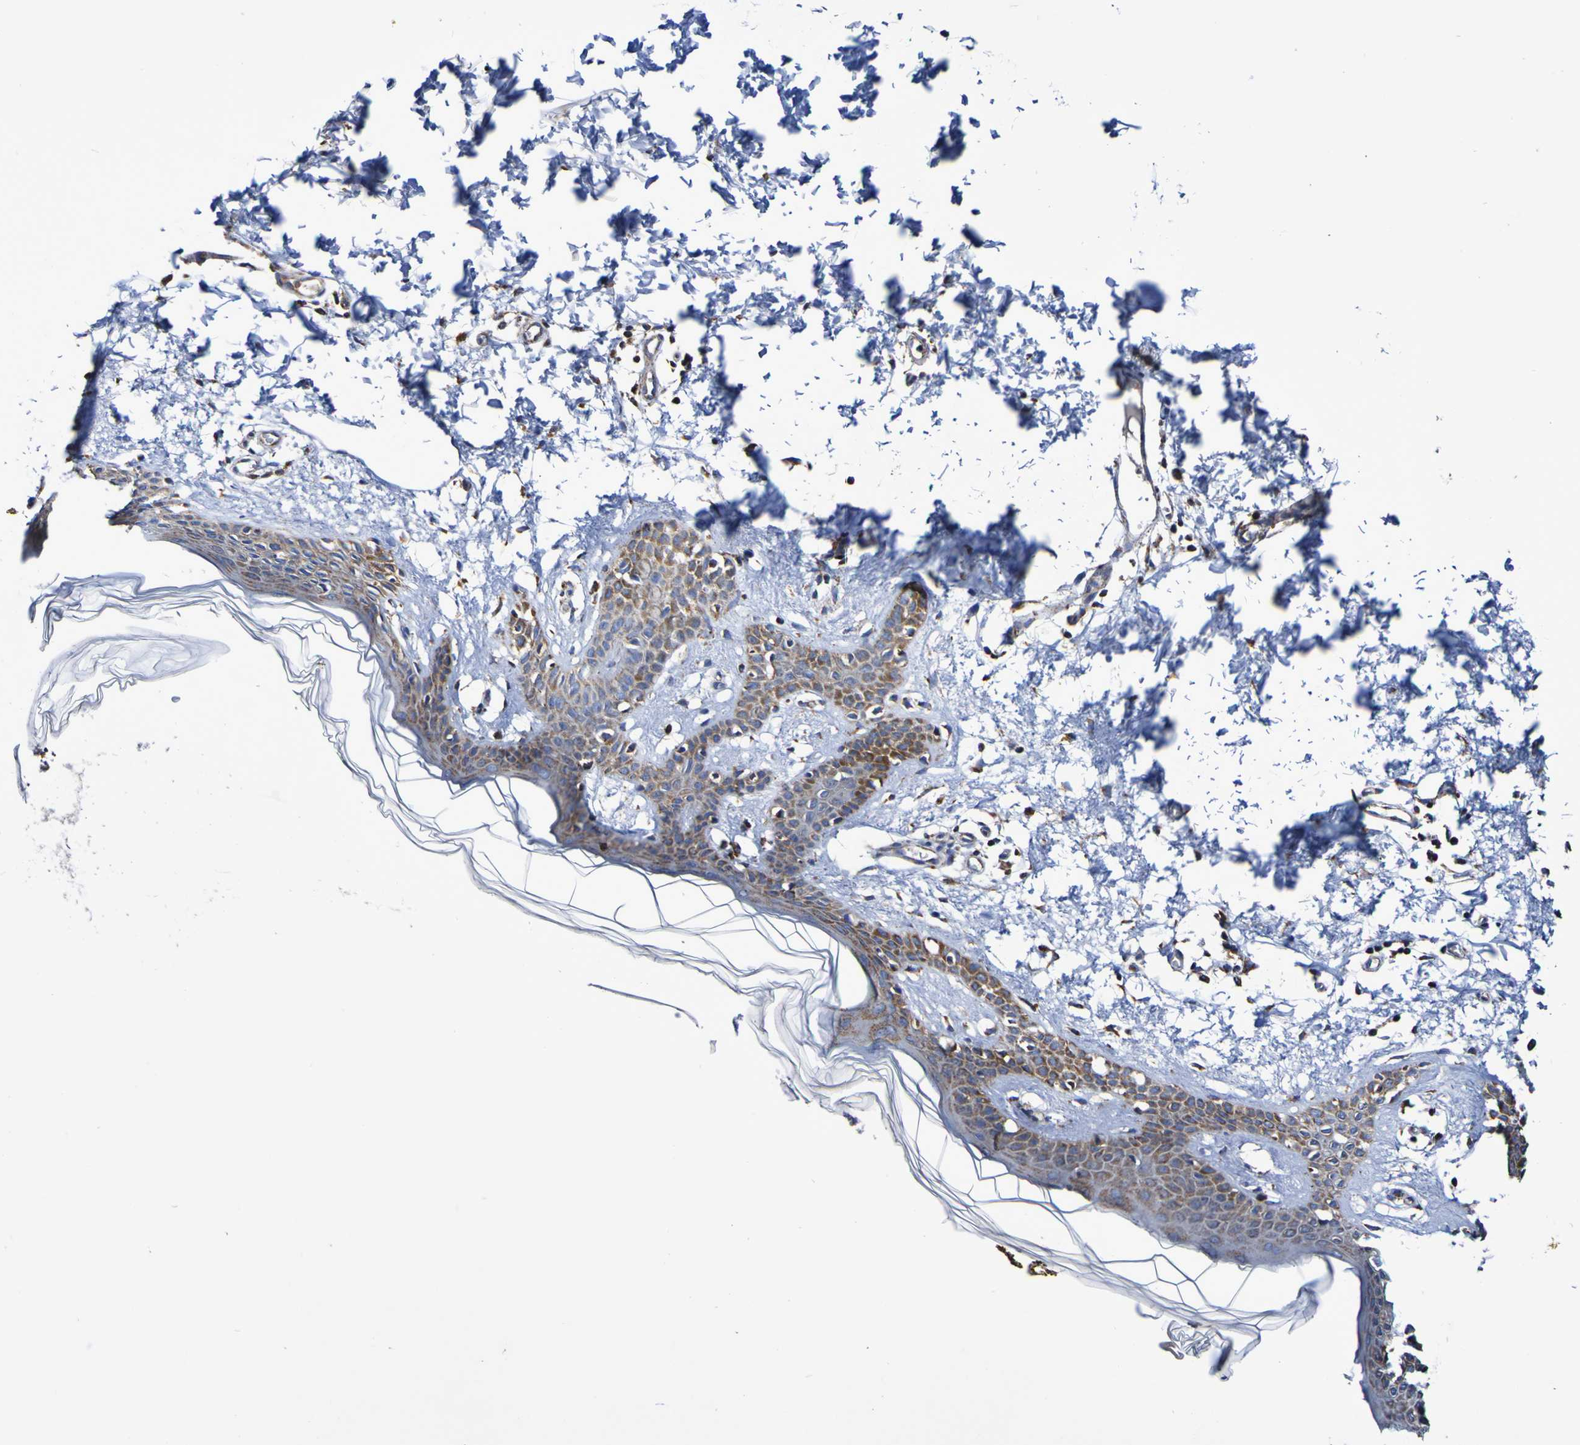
{"staining": {"intensity": "moderate", "quantity": "25%-75%", "location": "cytoplasmic/membranous"}, "tissue": "skin", "cell_type": "Fibroblasts", "image_type": "normal", "snomed": [{"axis": "morphology", "description": "Normal tissue, NOS"}, {"axis": "topography", "description": "Skin"}], "caption": "Brown immunohistochemical staining in normal skin shows moderate cytoplasmic/membranous staining in about 25%-75% of fibroblasts.", "gene": "IL18R1", "patient": {"sex": "male", "age": 53}}